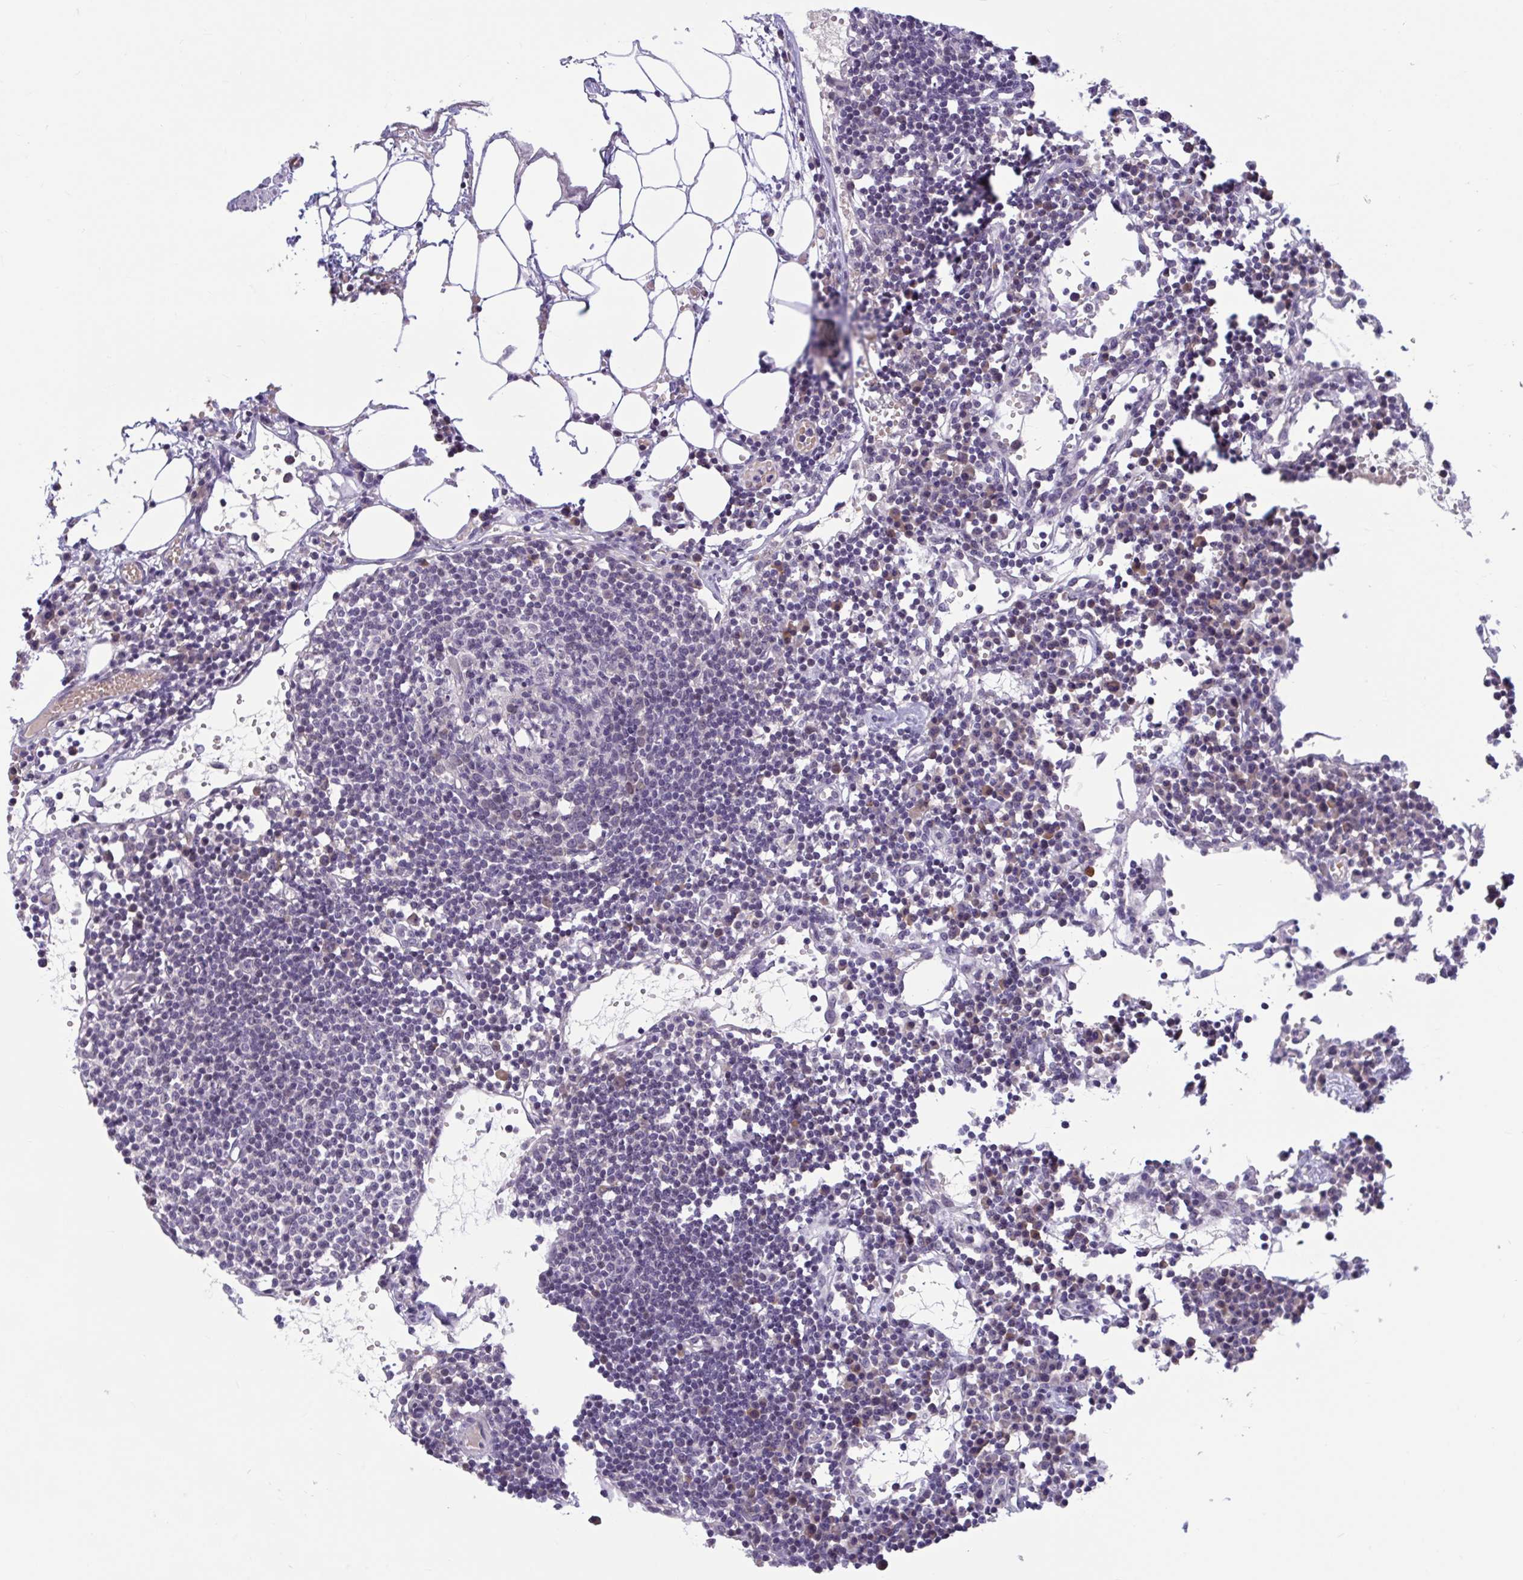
{"staining": {"intensity": "negative", "quantity": "none", "location": "none"}, "tissue": "lymph node", "cell_type": "Germinal center cells", "image_type": "normal", "snomed": [{"axis": "morphology", "description": "Normal tissue, NOS"}, {"axis": "topography", "description": "Lymph node"}], "caption": "The IHC micrograph has no significant staining in germinal center cells of lymph node.", "gene": "CNGB3", "patient": {"sex": "female", "age": 78}}